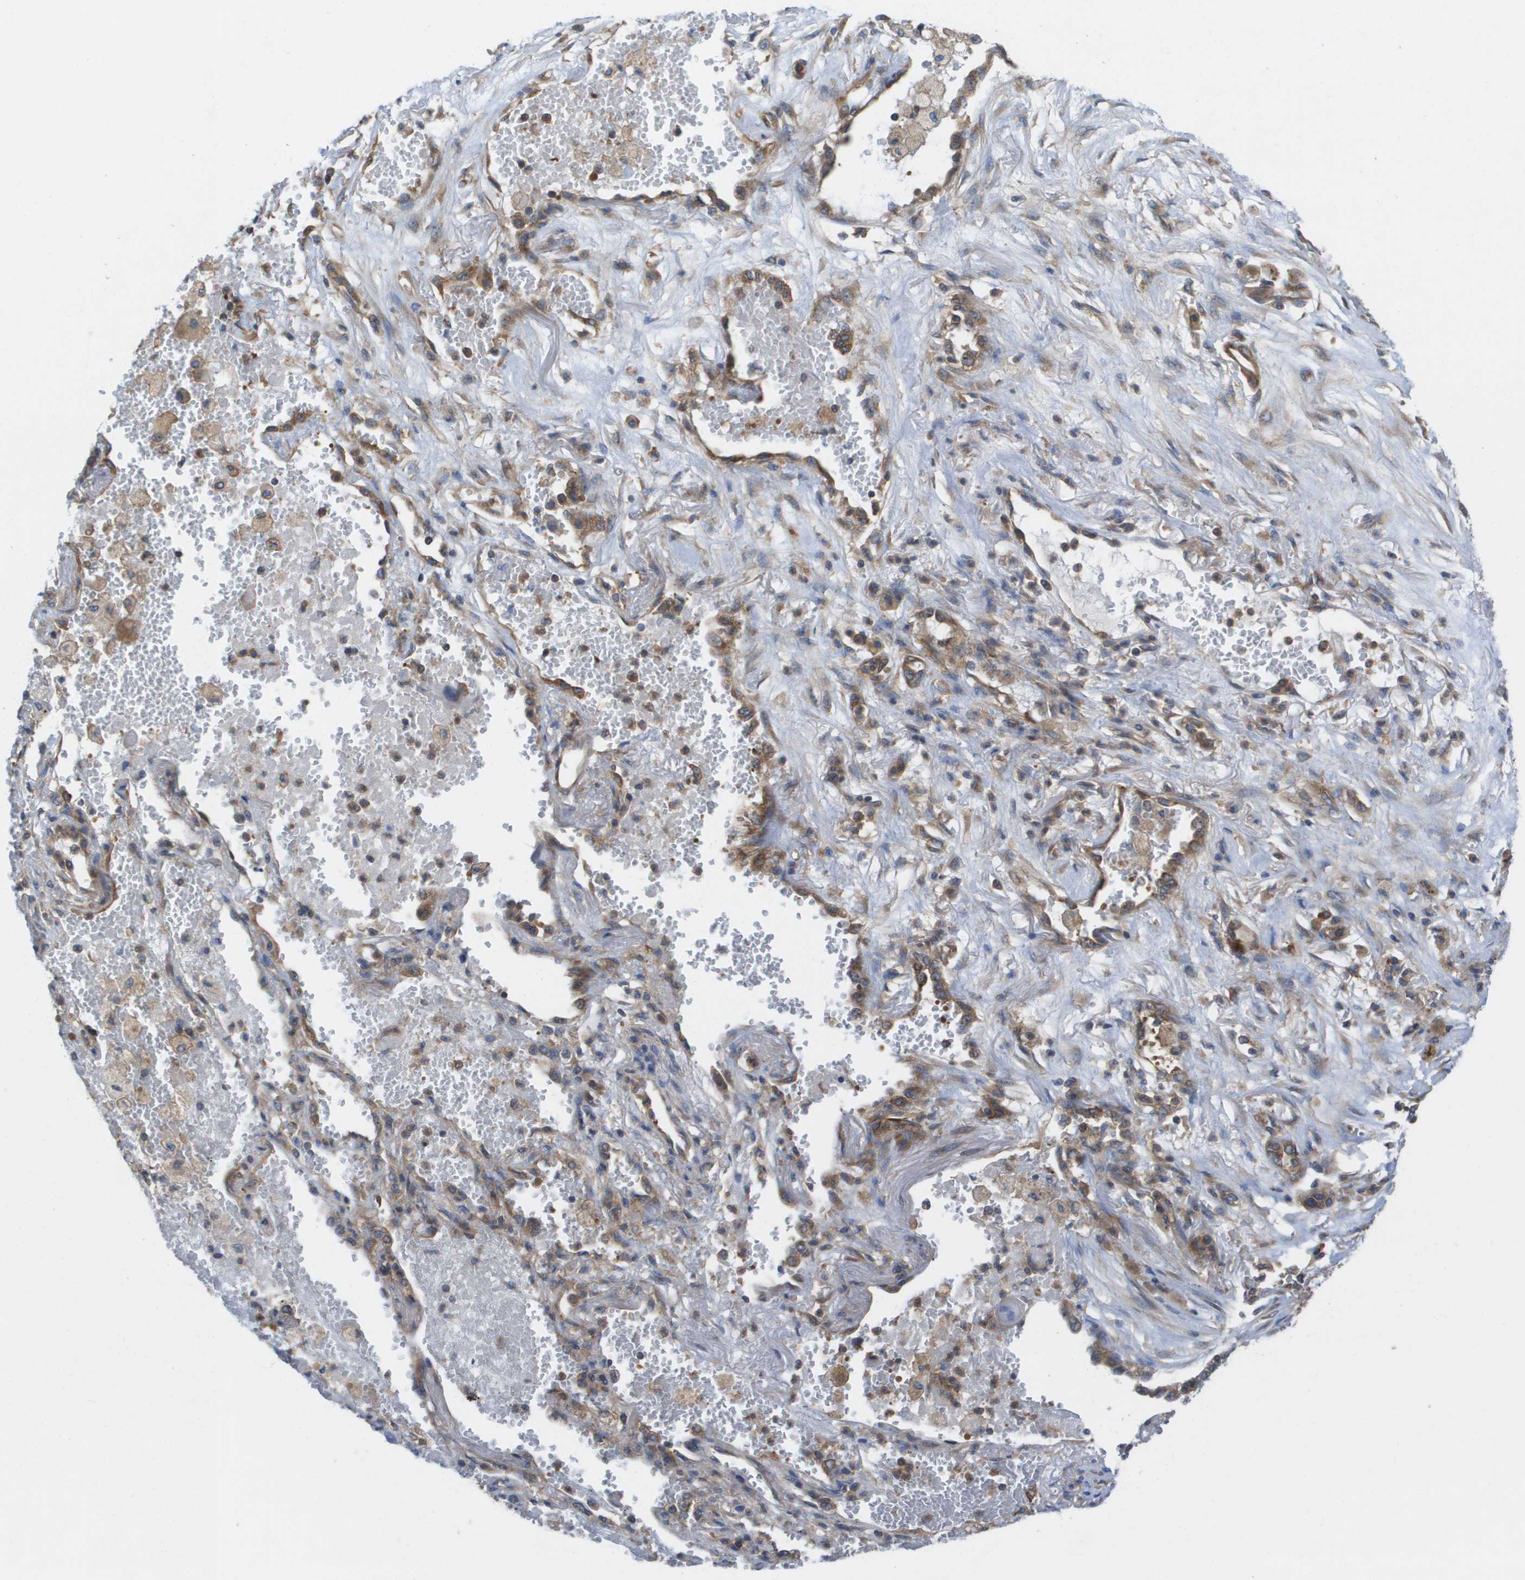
{"staining": {"intensity": "strong", "quantity": ">75%", "location": "cytoplasmic/membranous"}, "tissue": "lung cancer", "cell_type": "Tumor cells", "image_type": "cancer", "snomed": [{"axis": "morphology", "description": "Squamous cell carcinoma, NOS"}, {"axis": "topography", "description": "Lung"}], "caption": "Brown immunohistochemical staining in human lung squamous cell carcinoma exhibits strong cytoplasmic/membranous expression in approximately >75% of tumor cells.", "gene": "EIF4G2", "patient": {"sex": "male", "age": 61}}